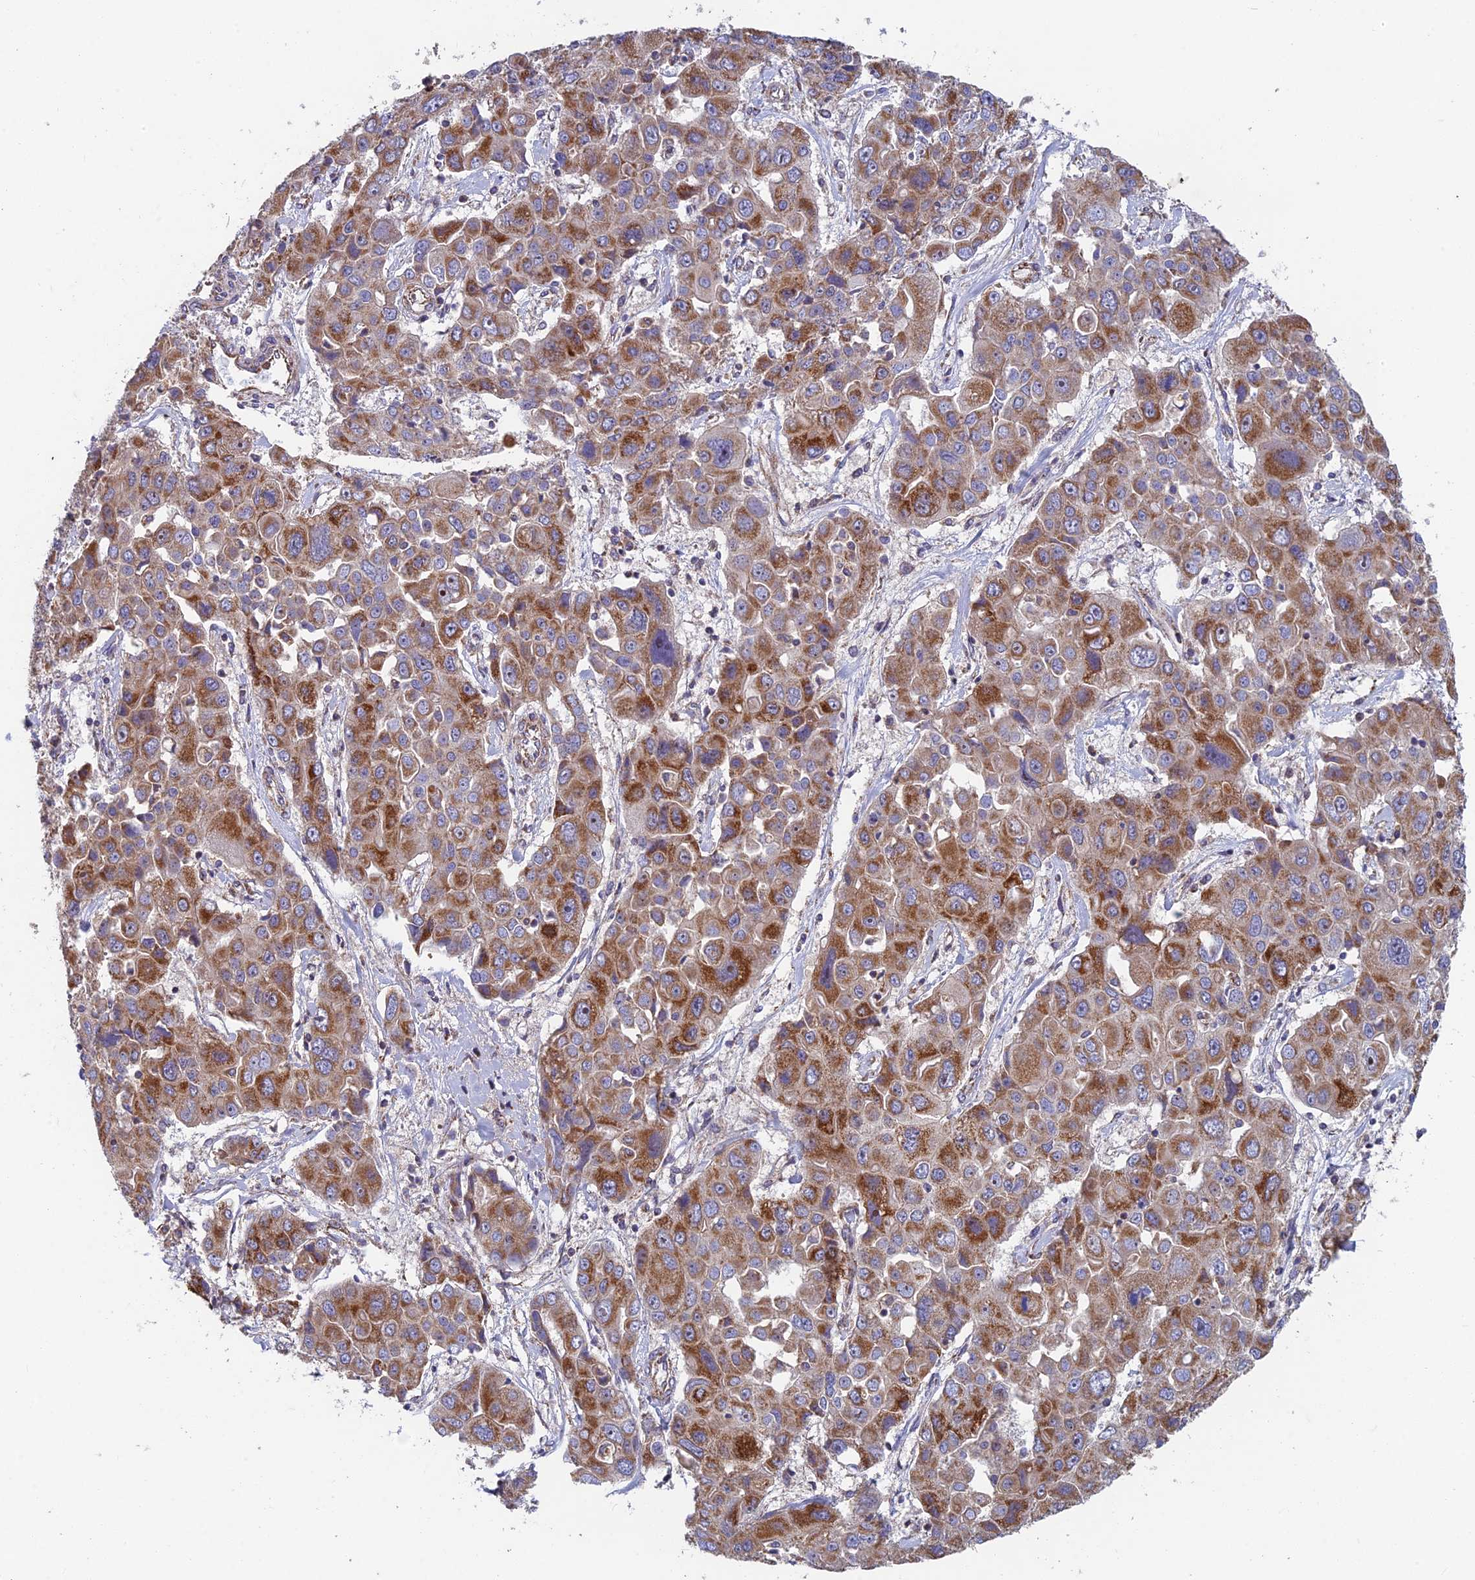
{"staining": {"intensity": "moderate", "quantity": ">75%", "location": "cytoplasmic/membranous"}, "tissue": "liver cancer", "cell_type": "Tumor cells", "image_type": "cancer", "snomed": [{"axis": "morphology", "description": "Cholangiocarcinoma"}, {"axis": "topography", "description": "Liver"}], "caption": "Brown immunohistochemical staining in liver cholangiocarcinoma displays moderate cytoplasmic/membranous positivity in about >75% of tumor cells.", "gene": "MRPS9", "patient": {"sex": "male", "age": 67}}